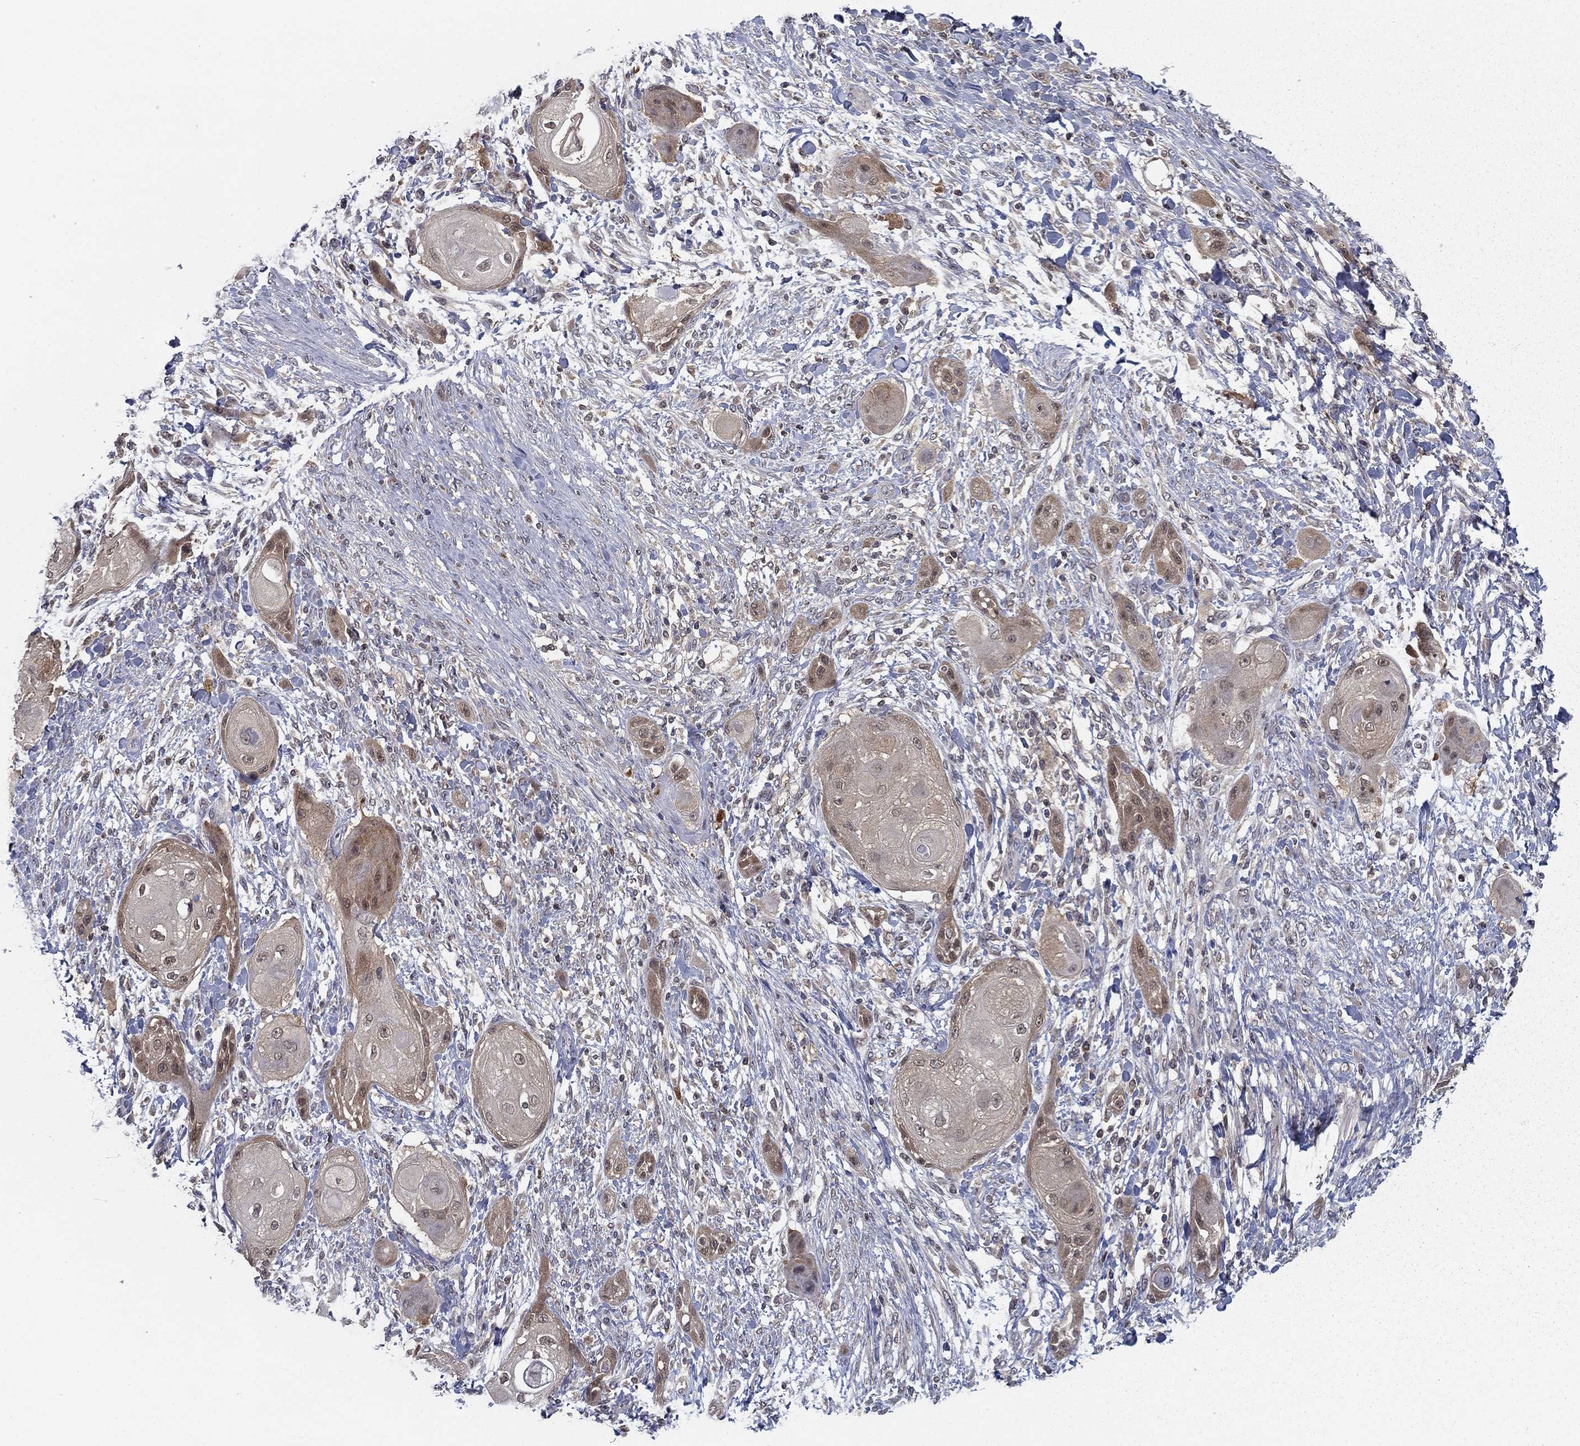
{"staining": {"intensity": "weak", "quantity": "<25%", "location": "cytoplasmic/membranous"}, "tissue": "skin cancer", "cell_type": "Tumor cells", "image_type": "cancer", "snomed": [{"axis": "morphology", "description": "Squamous cell carcinoma, NOS"}, {"axis": "topography", "description": "Skin"}], "caption": "Immunohistochemistry of skin cancer (squamous cell carcinoma) reveals no expression in tumor cells.", "gene": "NIT2", "patient": {"sex": "male", "age": 62}}